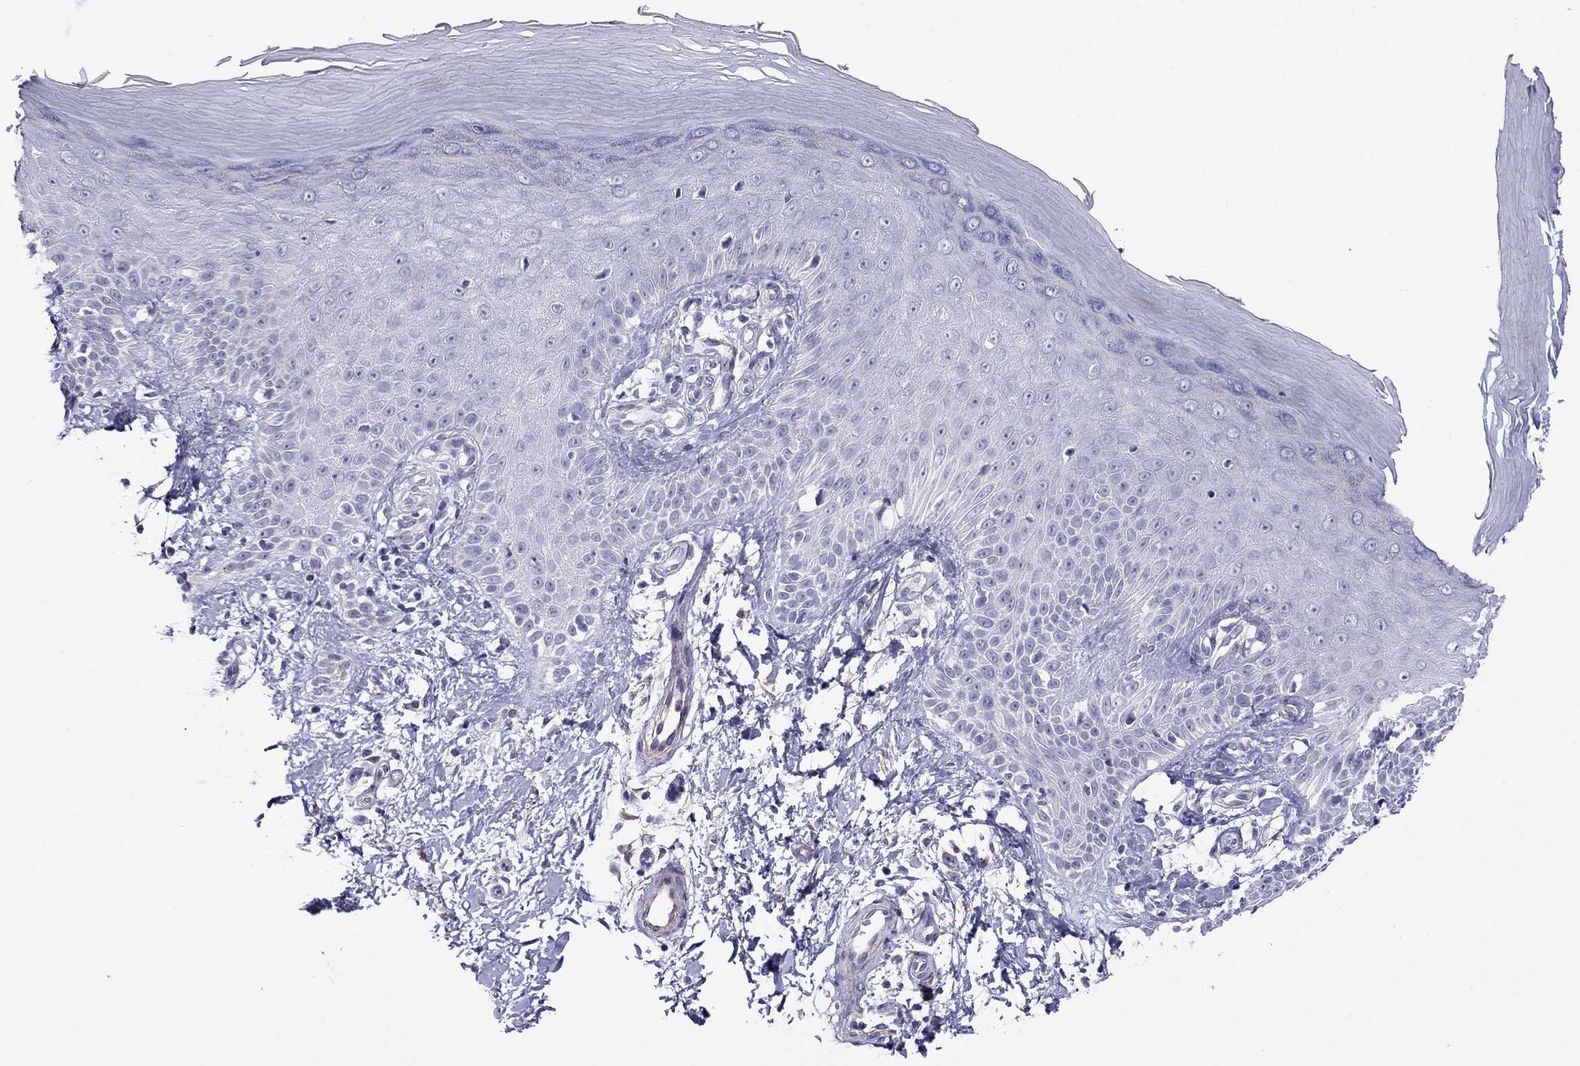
{"staining": {"intensity": "negative", "quantity": "none", "location": "none"}, "tissue": "skin", "cell_type": "Fibroblasts", "image_type": "normal", "snomed": [{"axis": "morphology", "description": "Normal tissue, NOS"}, {"axis": "morphology", "description": "Inflammation, NOS"}, {"axis": "morphology", "description": "Fibrosis, NOS"}, {"axis": "topography", "description": "Skin"}], "caption": "An IHC histopathology image of benign skin is shown. There is no staining in fibroblasts of skin.", "gene": "MYMX", "patient": {"sex": "male", "age": 71}}